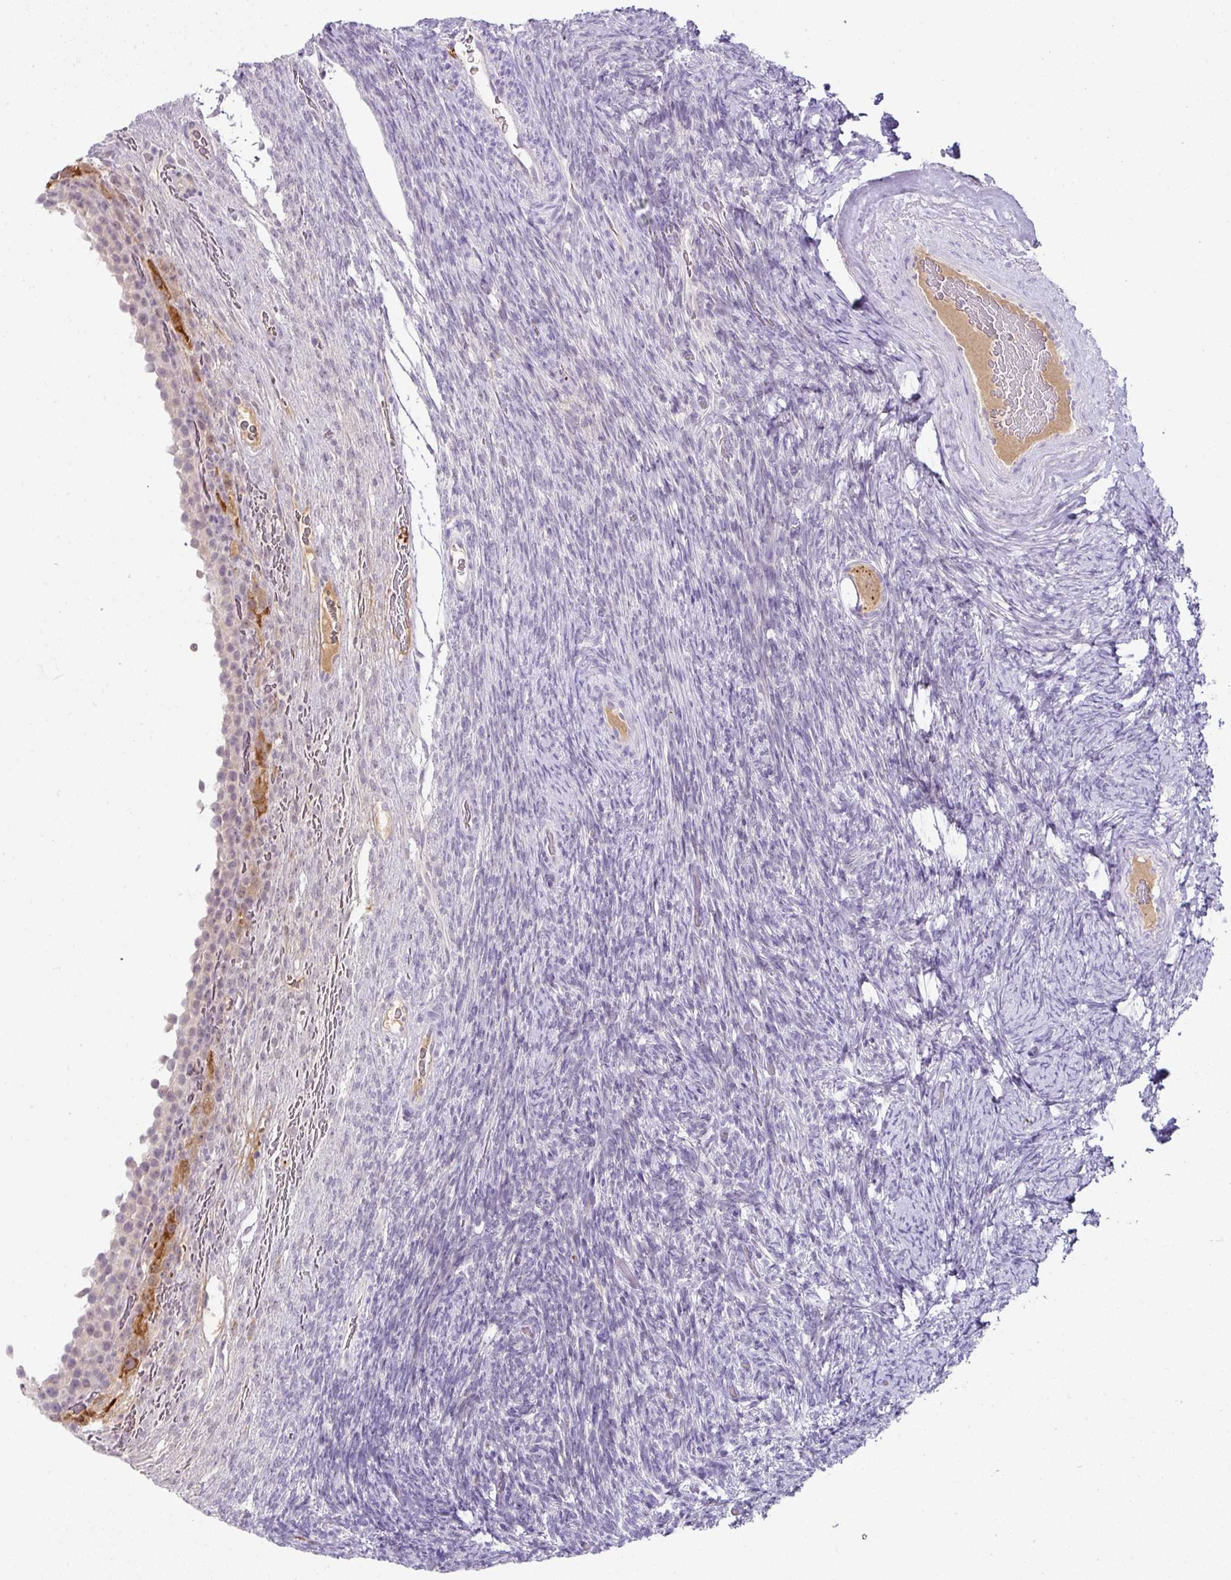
{"staining": {"intensity": "weak", "quantity": "<25%", "location": "nuclear"}, "tissue": "ovary", "cell_type": "Follicle cells", "image_type": "normal", "snomed": [{"axis": "morphology", "description": "Normal tissue, NOS"}, {"axis": "topography", "description": "Ovary"}], "caption": "Follicle cells are negative for brown protein staining in benign ovary. Brightfield microscopy of immunohistochemistry stained with DAB (3,3'-diaminobenzidine) (brown) and hematoxylin (blue), captured at high magnification.", "gene": "FGF17", "patient": {"sex": "female", "age": 34}}